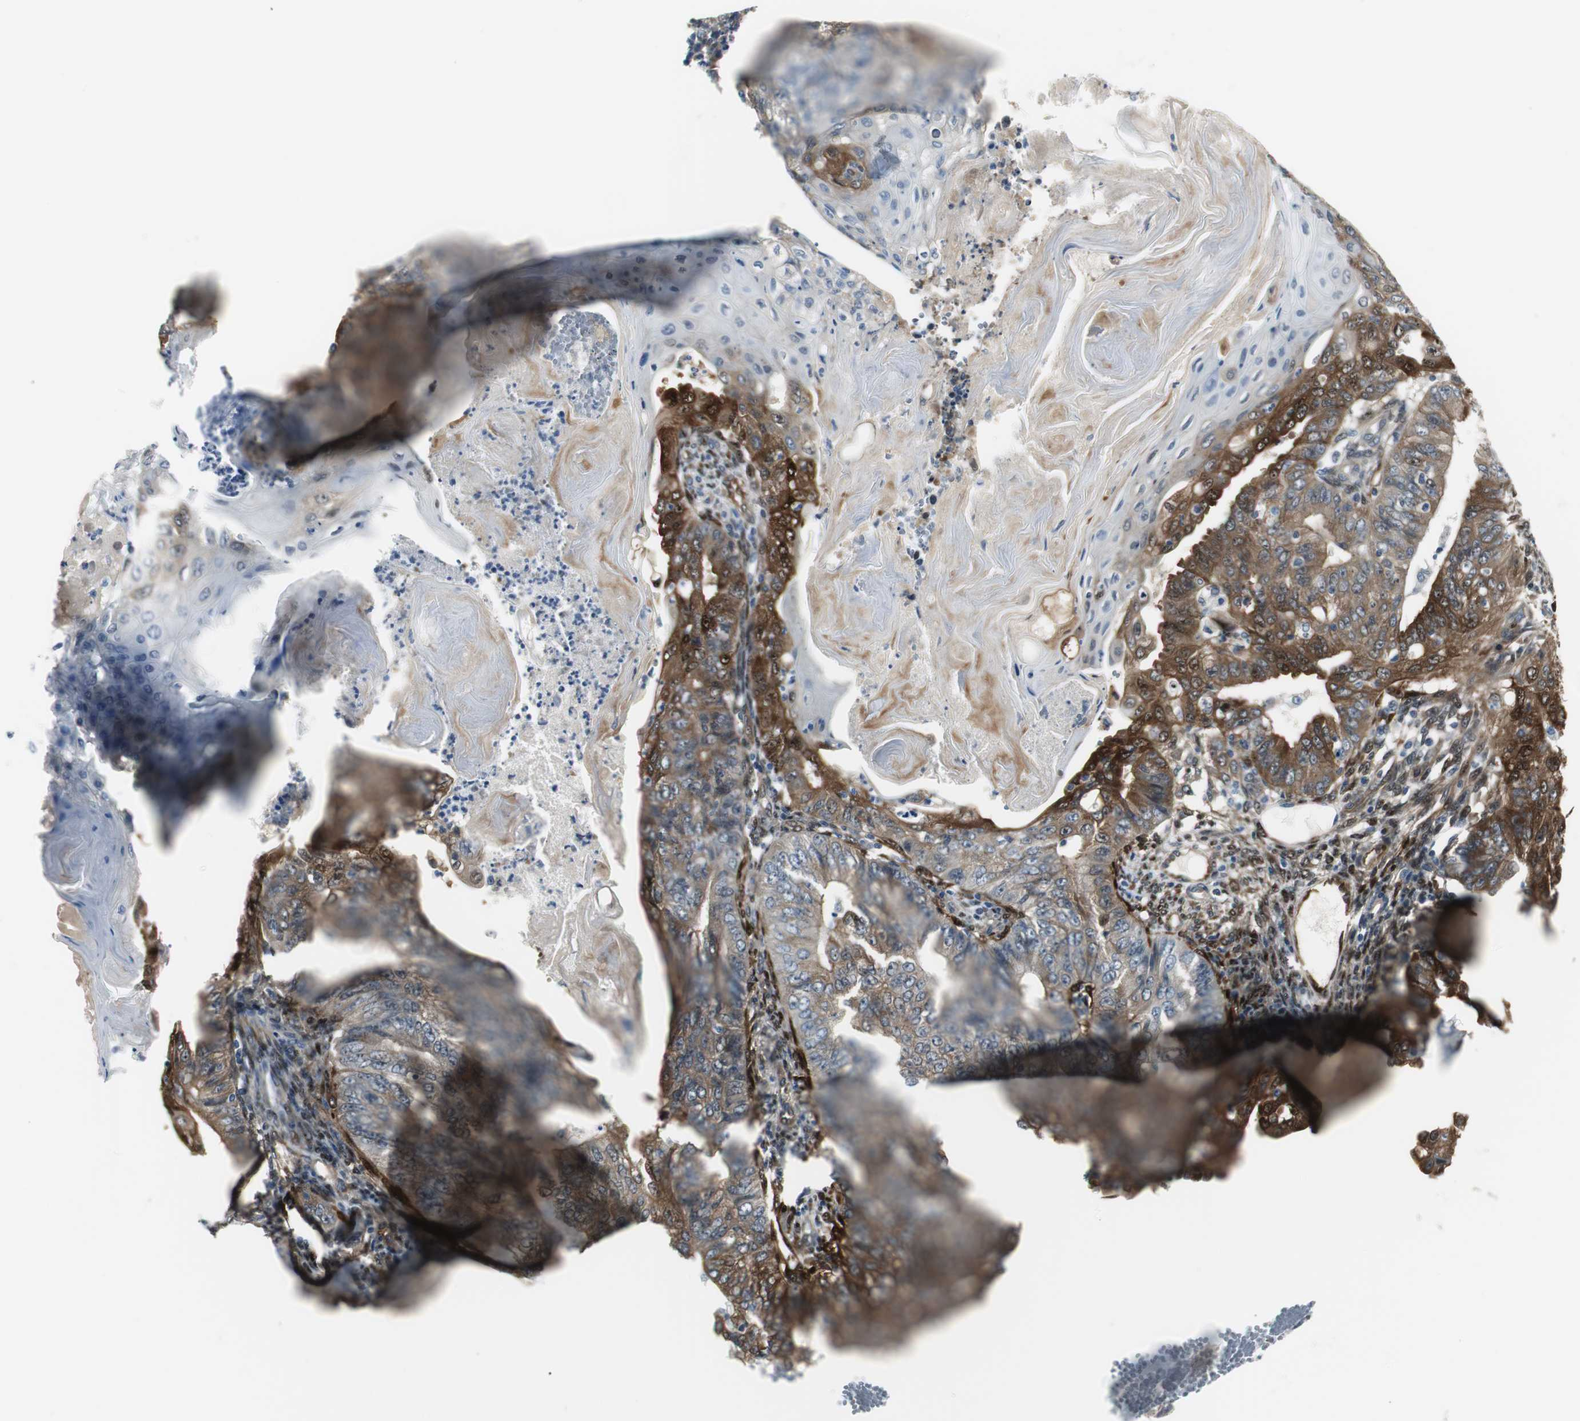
{"staining": {"intensity": "strong", "quantity": "25%-75%", "location": "cytoplasmic/membranous"}, "tissue": "endometrial cancer", "cell_type": "Tumor cells", "image_type": "cancer", "snomed": [{"axis": "morphology", "description": "Neoplasm, malignant, NOS"}, {"axis": "topography", "description": "Endometrium"}], "caption": "Protein expression analysis of endometrial neoplasm (malignant) exhibits strong cytoplasmic/membranous positivity in about 25%-75% of tumor cells. Using DAB (brown) and hematoxylin (blue) stains, captured at high magnification using brightfield microscopy.", "gene": "FHL2", "patient": {"sex": "female", "age": 74}}